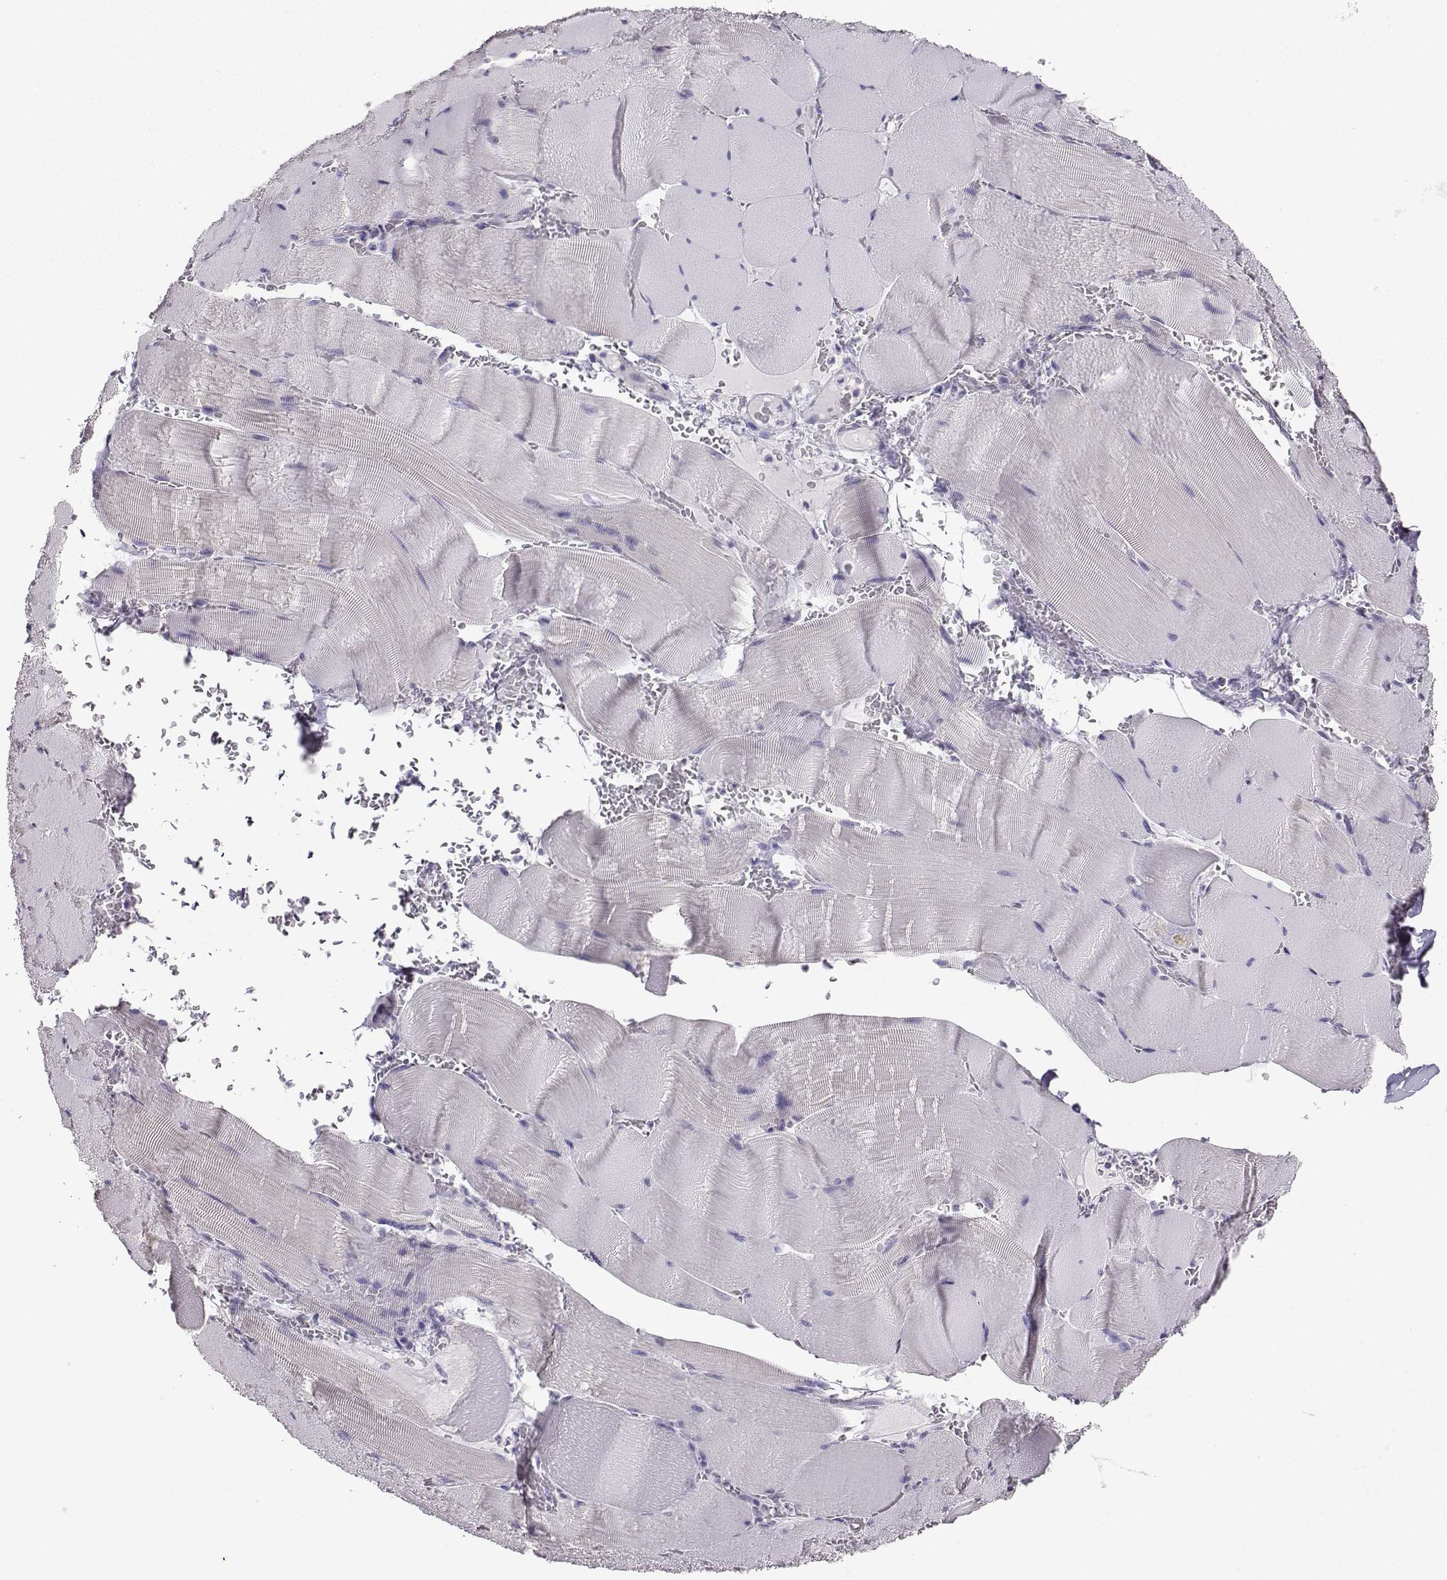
{"staining": {"intensity": "negative", "quantity": "none", "location": "none"}, "tissue": "skeletal muscle", "cell_type": "Myocytes", "image_type": "normal", "snomed": [{"axis": "morphology", "description": "Normal tissue, NOS"}, {"axis": "topography", "description": "Skeletal muscle"}], "caption": "Photomicrograph shows no protein positivity in myocytes of normal skeletal muscle.", "gene": "AVP", "patient": {"sex": "male", "age": 56}}